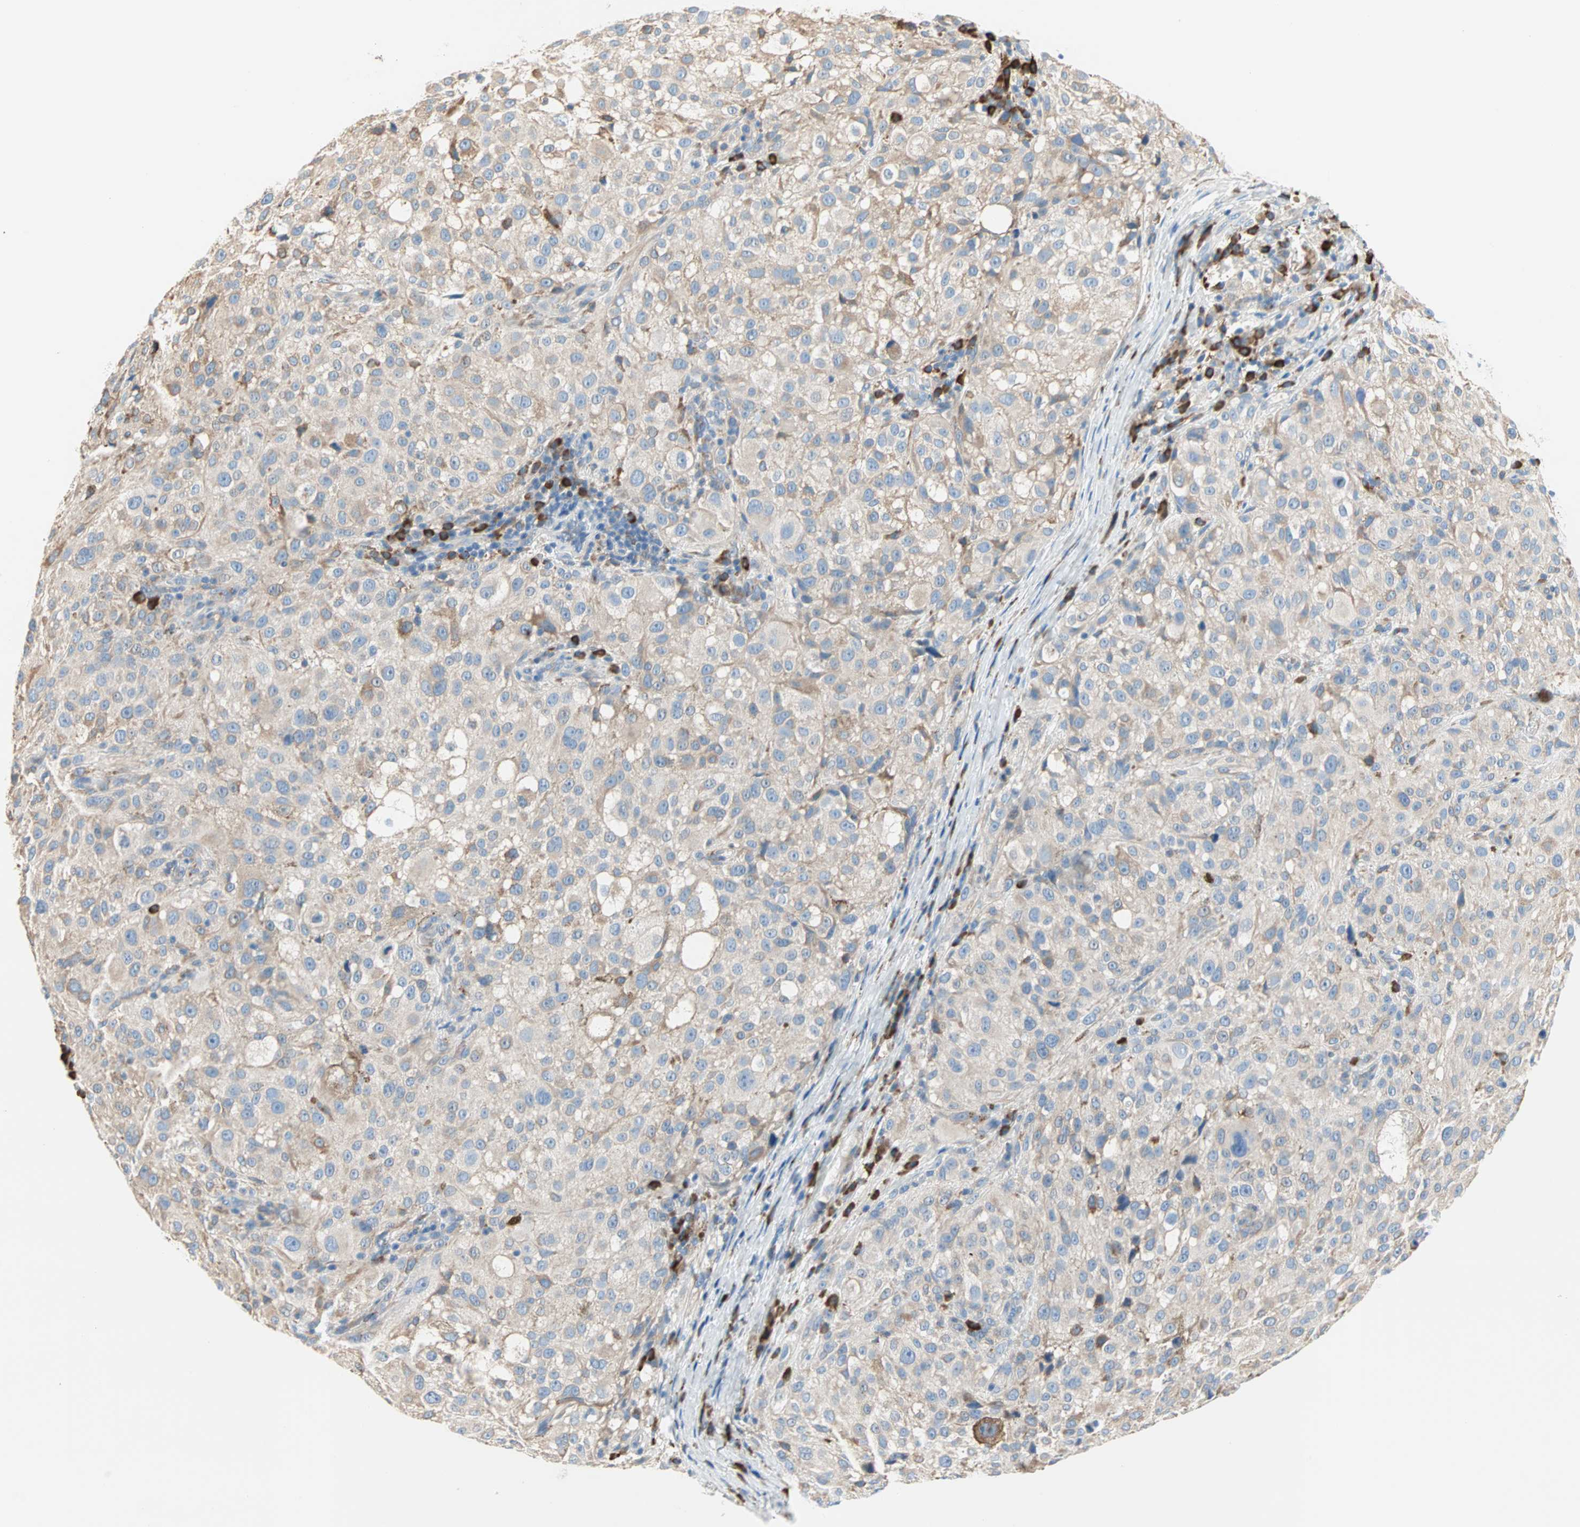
{"staining": {"intensity": "weak", "quantity": ">75%", "location": "cytoplasmic/membranous"}, "tissue": "melanoma", "cell_type": "Tumor cells", "image_type": "cancer", "snomed": [{"axis": "morphology", "description": "Necrosis, NOS"}, {"axis": "morphology", "description": "Malignant melanoma, NOS"}, {"axis": "topography", "description": "Skin"}], "caption": "Protein expression analysis of human melanoma reveals weak cytoplasmic/membranous positivity in about >75% of tumor cells. The staining was performed using DAB, with brown indicating positive protein expression. Nuclei are stained blue with hematoxylin.", "gene": "PLCXD1", "patient": {"sex": "female", "age": 87}}